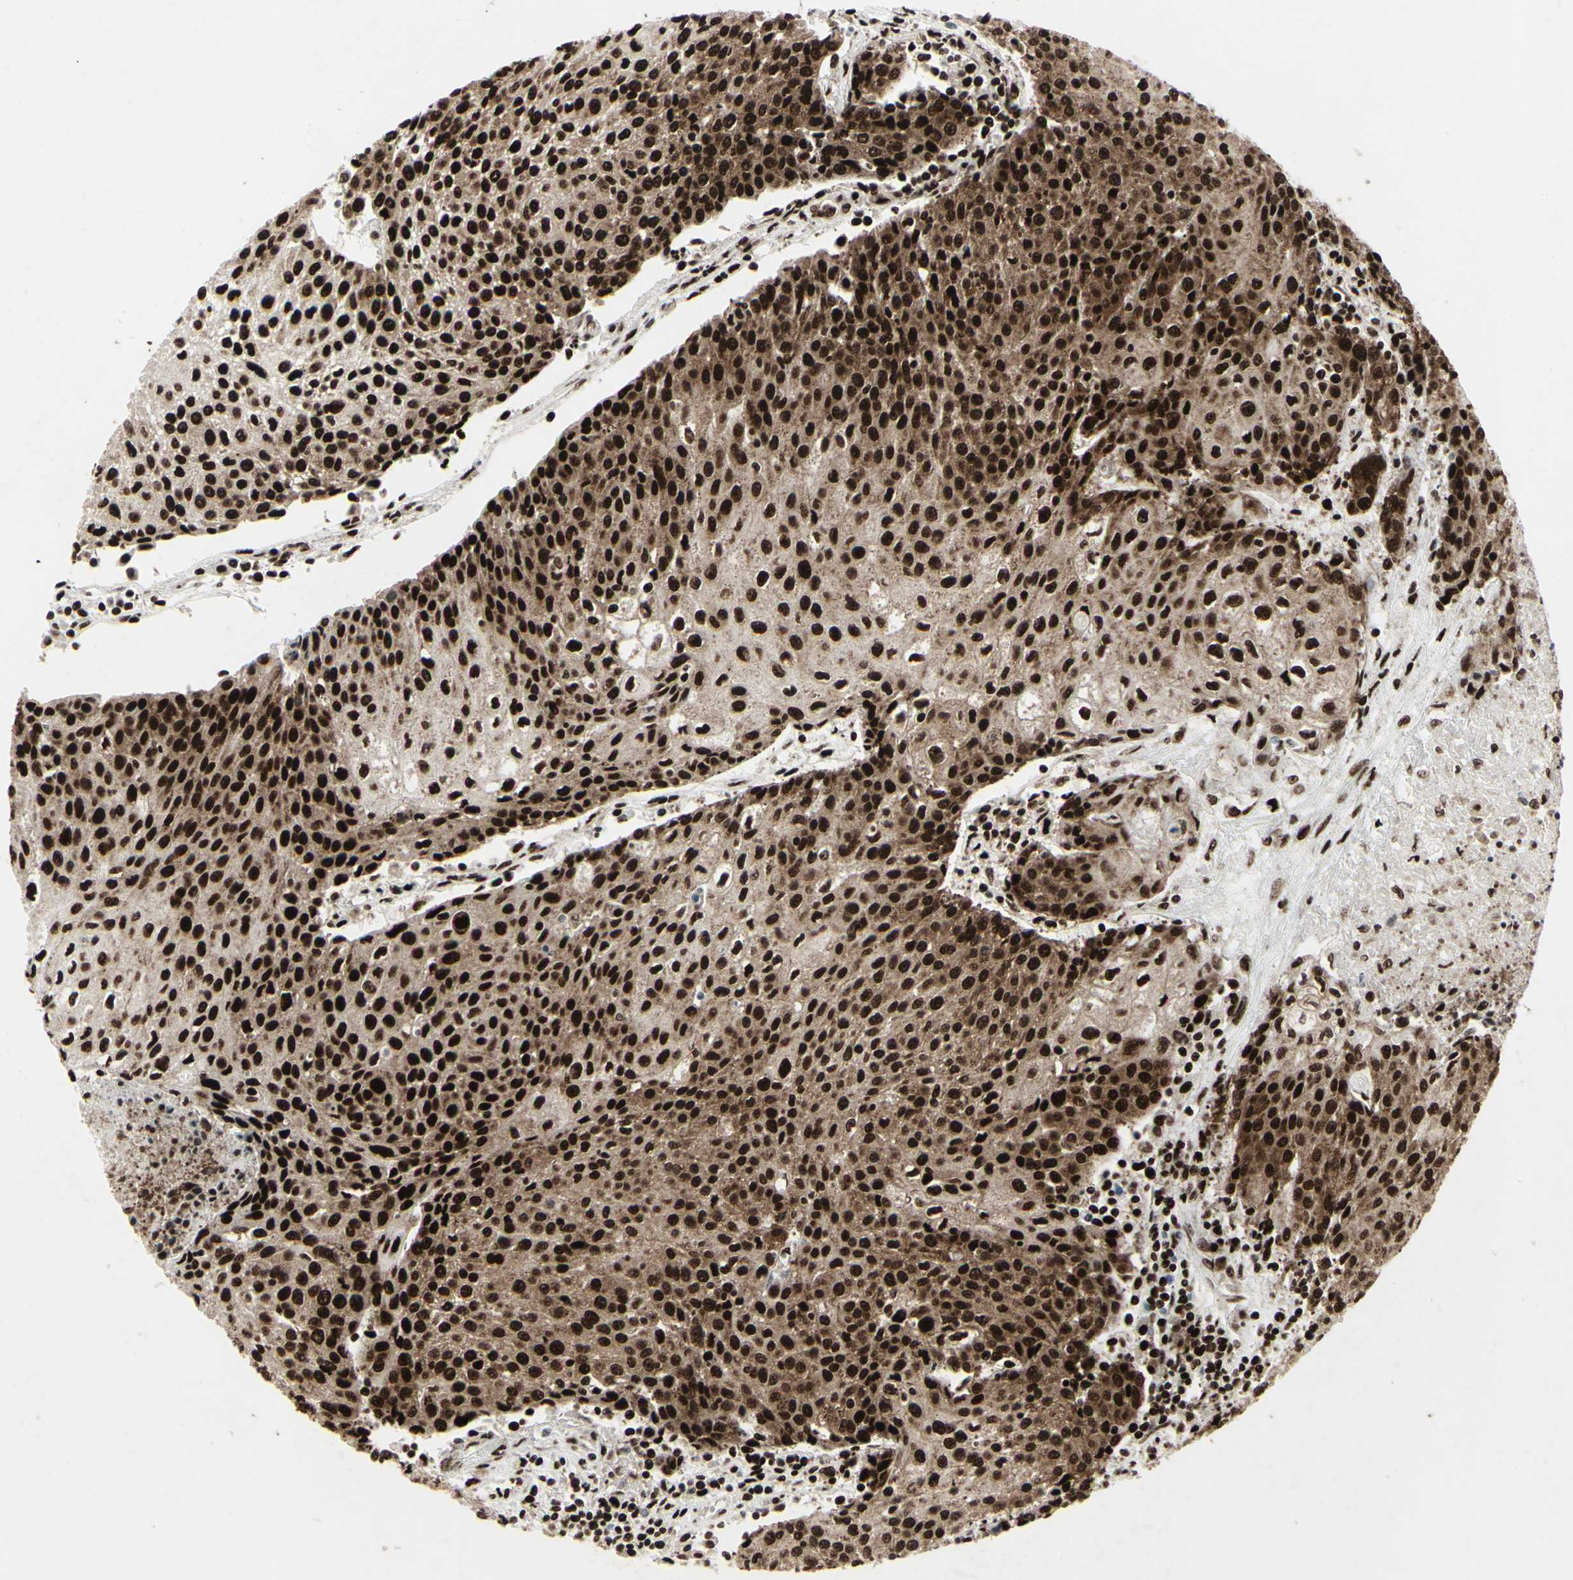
{"staining": {"intensity": "strong", "quantity": ">75%", "location": "cytoplasmic/membranous,nuclear"}, "tissue": "urothelial cancer", "cell_type": "Tumor cells", "image_type": "cancer", "snomed": [{"axis": "morphology", "description": "Urothelial carcinoma, High grade"}, {"axis": "topography", "description": "Urinary bladder"}], "caption": "A histopathology image of urothelial carcinoma (high-grade) stained for a protein shows strong cytoplasmic/membranous and nuclear brown staining in tumor cells. (Brightfield microscopy of DAB IHC at high magnification).", "gene": "U2AF2", "patient": {"sex": "female", "age": 85}}